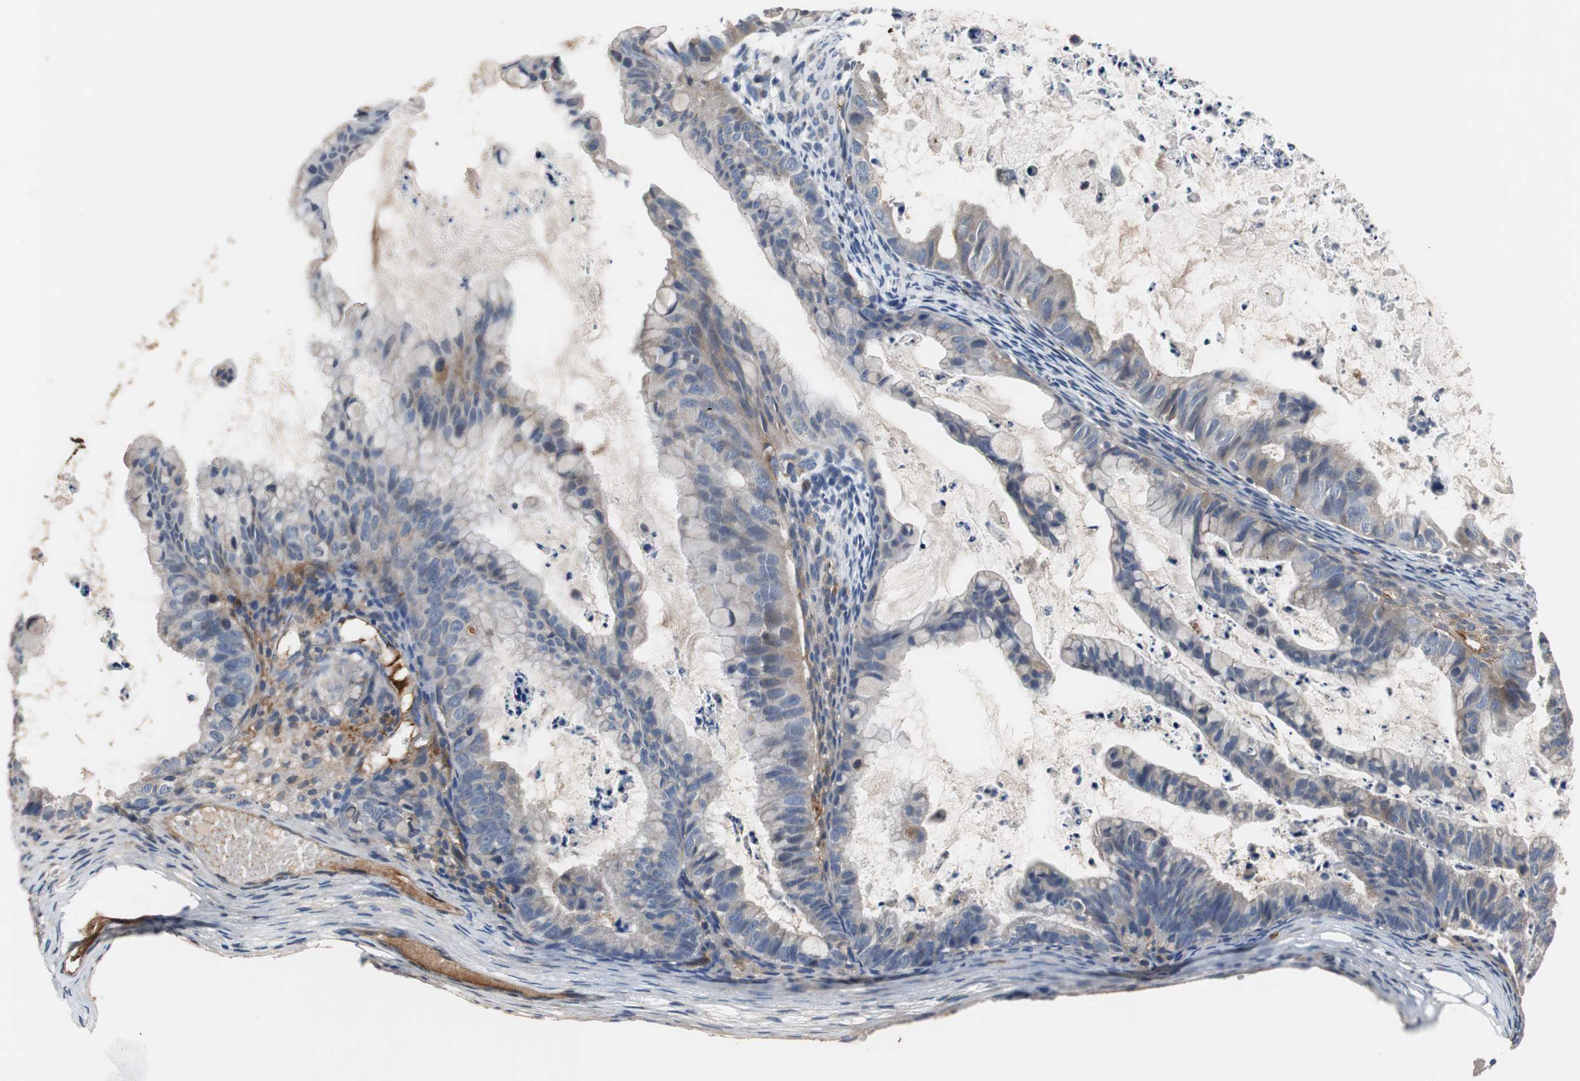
{"staining": {"intensity": "weak", "quantity": "<25%", "location": "cytoplasmic/membranous"}, "tissue": "ovarian cancer", "cell_type": "Tumor cells", "image_type": "cancer", "snomed": [{"axis": "morphology", "description": "Cystadenocarcinoma, mucinous, NOS"}, {"axis": "topography", "description": "Ovary"}], "caption": "High power microscopy micrograph of an IHC histopathology image of ovarian cancer, revealing no significant expression in tumor cells.", "gene": "SORT1", "patient": {"sex": "female", "age": 36}}